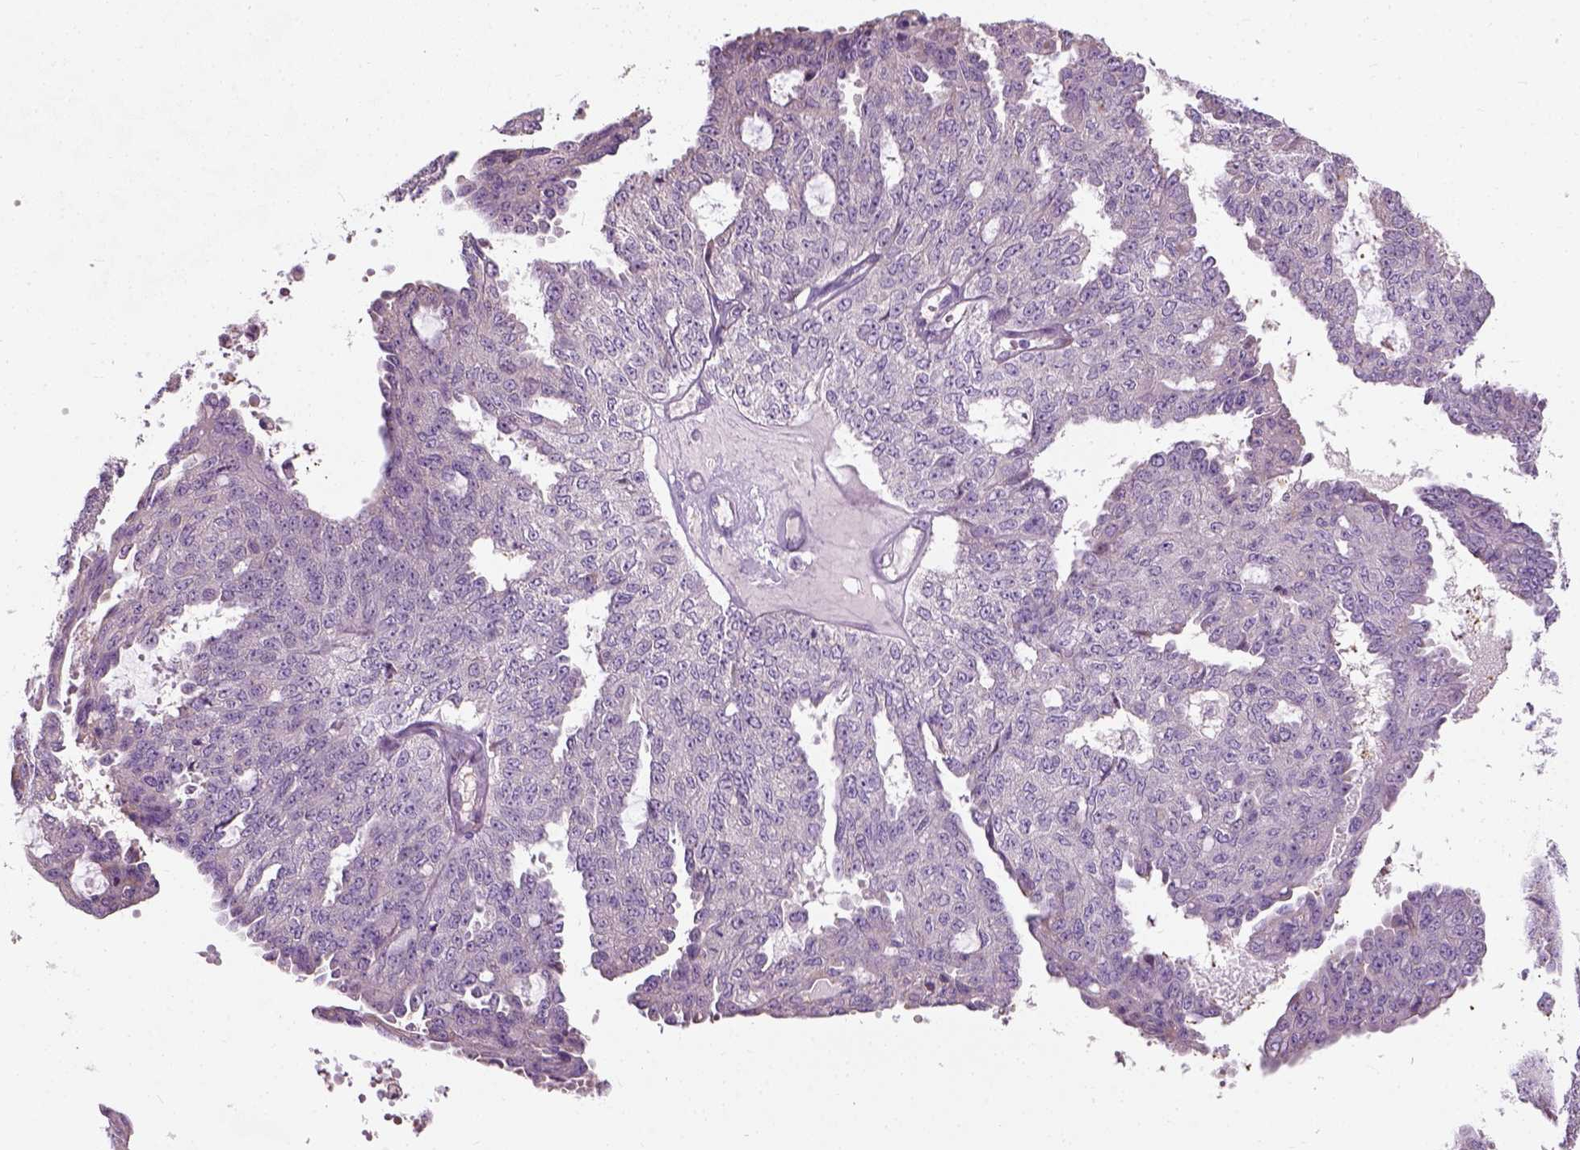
{"staining": {"intensity": "negative", "quantity": "none", "location": "none"}, "tissue": "ovarian cancer", "cell_type": "Tumor cells", "image_type": "cancer", "snomed": [{"axis": "morphology", "description": "Cystadenocarcinoma, serous, NOS"}, {"axis": "topography", "description": "Ovary"}], "caption": "Tumor cells are negative for brown protein staining in ovarian serous cystadenocarcinoma.", "gene": "TRIM72", "patient": {"sex": "female", "age": 71}}